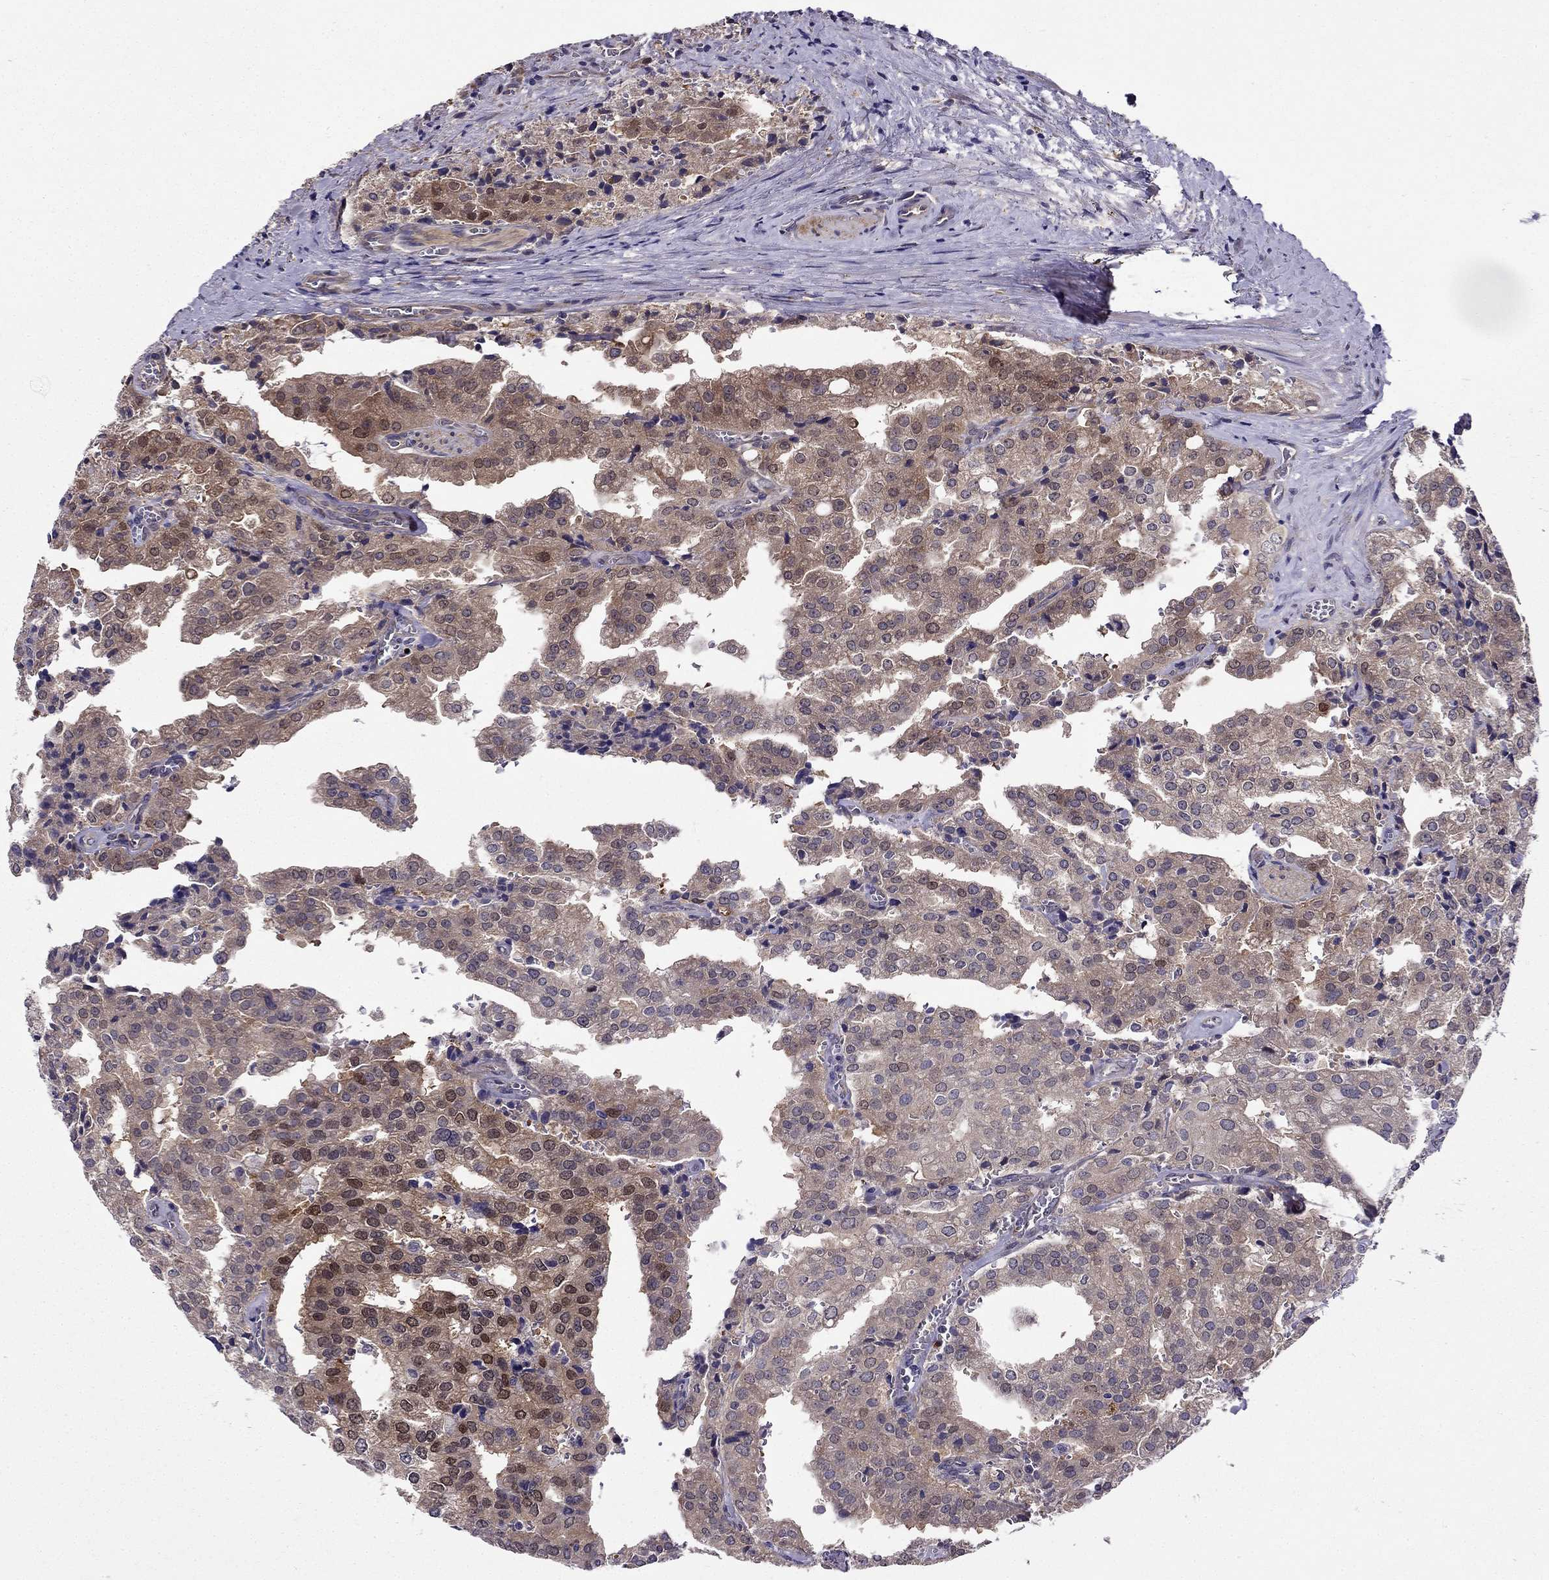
{"staining": {"intensity": "moderate", "quantity": "<25%", "location": "cytoplasmic/membranous,nuclear"}, "tissue": "prostate cancer", "cell_type": "Tumor cells", "image_type": "cancer", "snomed": [{"axis": "morphology", "description": "Adenocarcinoma, High grade"}, {"axis": "topography", "description": "Prostate"}], "caption": "The histopathology image demonstrates a brown stain indicating the presence of a protein in the cytoplasmic/membranous and nuclear of tumor cells in prostate high-grade adenocarcinoma.", "gene": "ARHGEF28", "patient": {"sex": "male", "age": 68}}